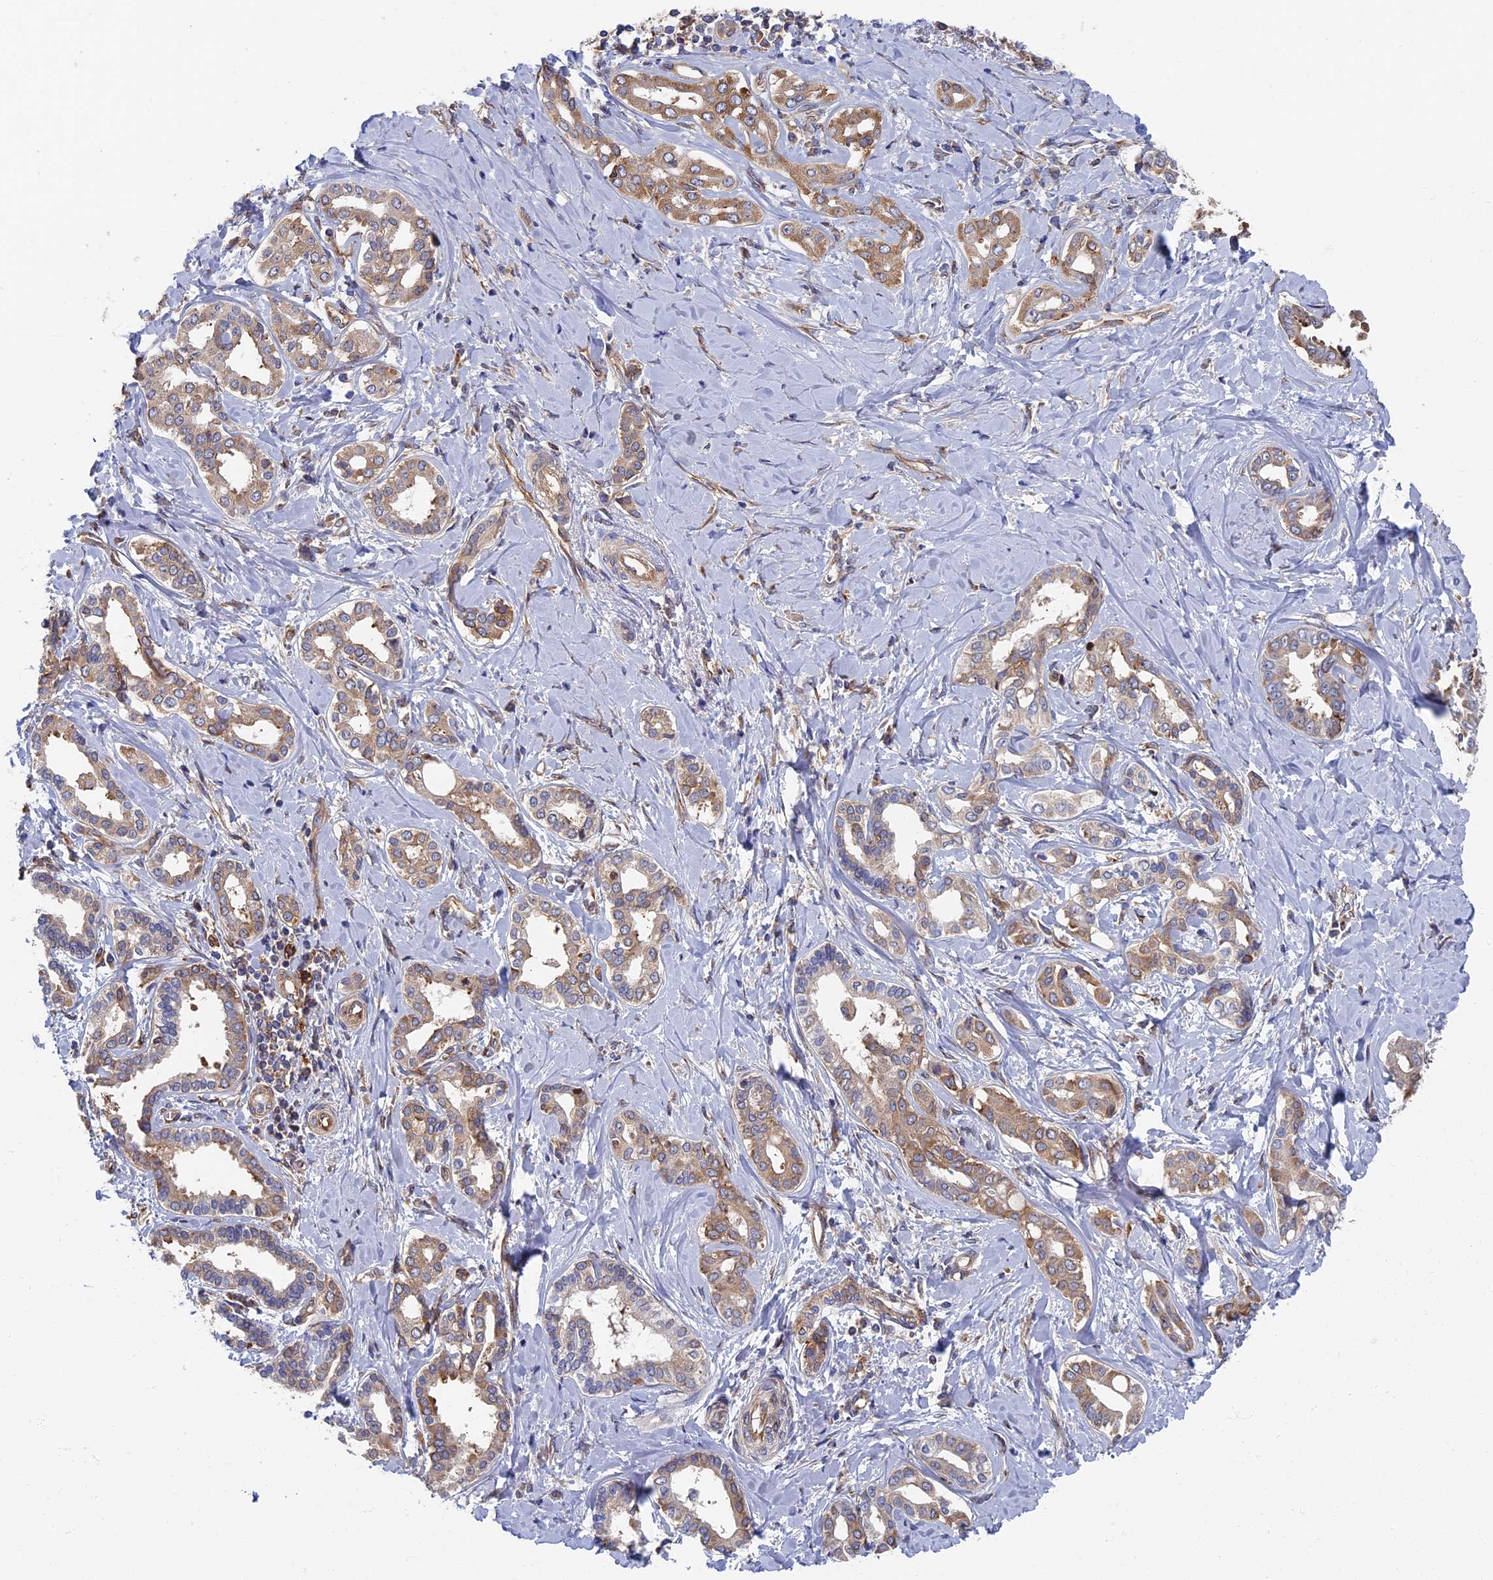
{"staining": {"intensity": "moderate", "quantity": "25%-75%", "location": "cytoplasmic/membranous,nuclear"}, "tissue": "liver cancer", "cell_type": "Tumor cells", "image_type": "cancer", "snomed": [{"axis": "morphology", "description": "Cholangiocarcinoma"}, {"axis": "topography", "description": "Liver"}], "caption": "Approximately 25%-75% of tumor cells in human liver cholangiocarcinoma exhibit moderate cytoplasmic/membranous and nuclear protein expression as visualized by brown immunohistochemical staining.", "gene": "YBX1", "patient": {"sex": "female", "age": 77}}